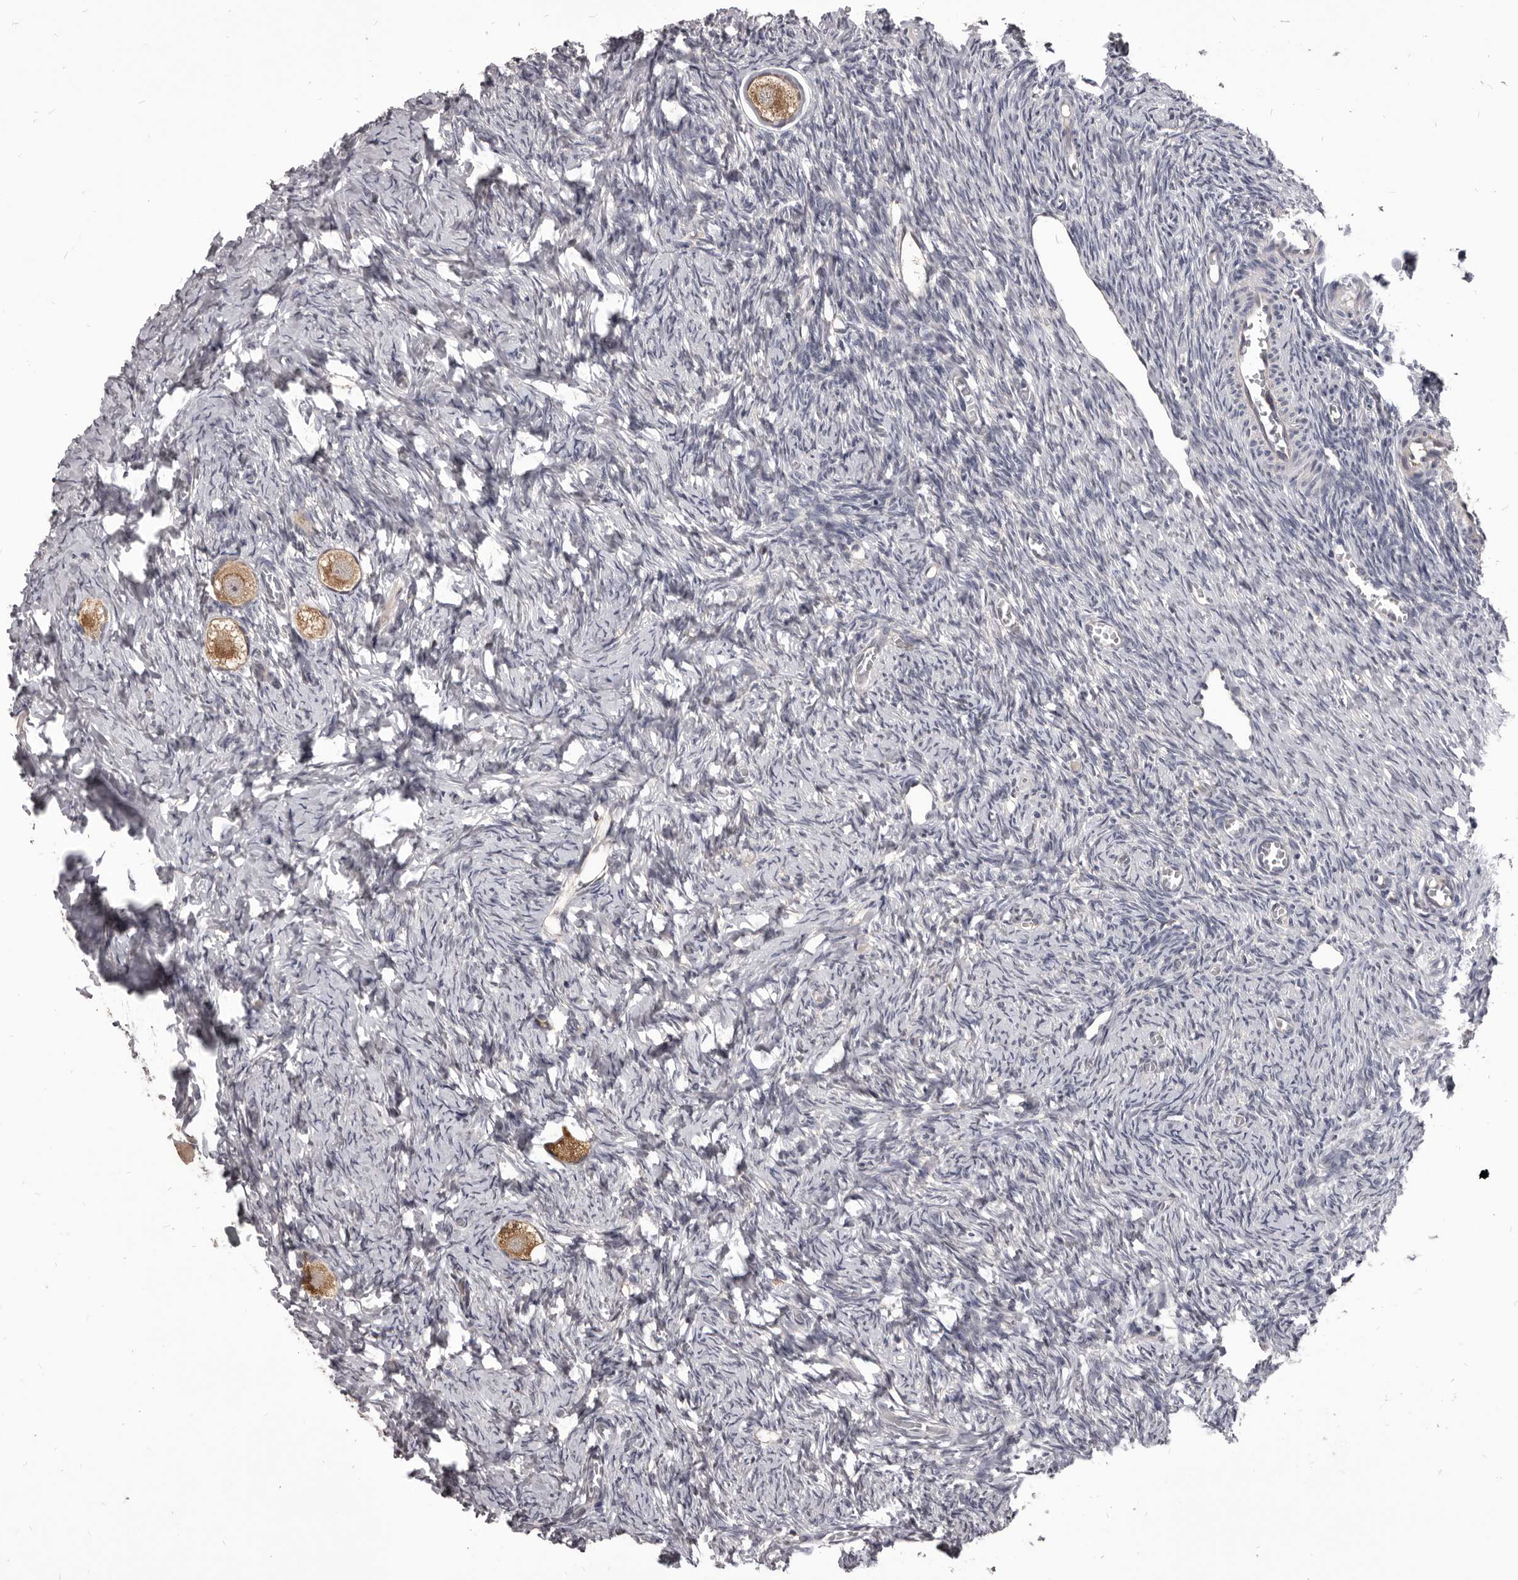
{"staining": {"intensity": "moderate", "quantity": ">75%", "location": "cytoplasmic/membranous"}, "tissue": "ovary", "cell_type": "Follicle cells", "image_type": "normal", "snomed": [{"axis": "morphology", "description": "Normal tissue, NOS"}, {"axis": "topography", "description": "Ovary"}], "caption": "Ovary stained with immunohistochemistry (IHC) shows moderate cytoplasmic/membranous expression in approximately >75% of follicle cells. The protein of interest is shown in brown color, while the nuclei are stained blue.", "gene": "MAP3K14", "patient": {"sex": "female", "age": 27}}